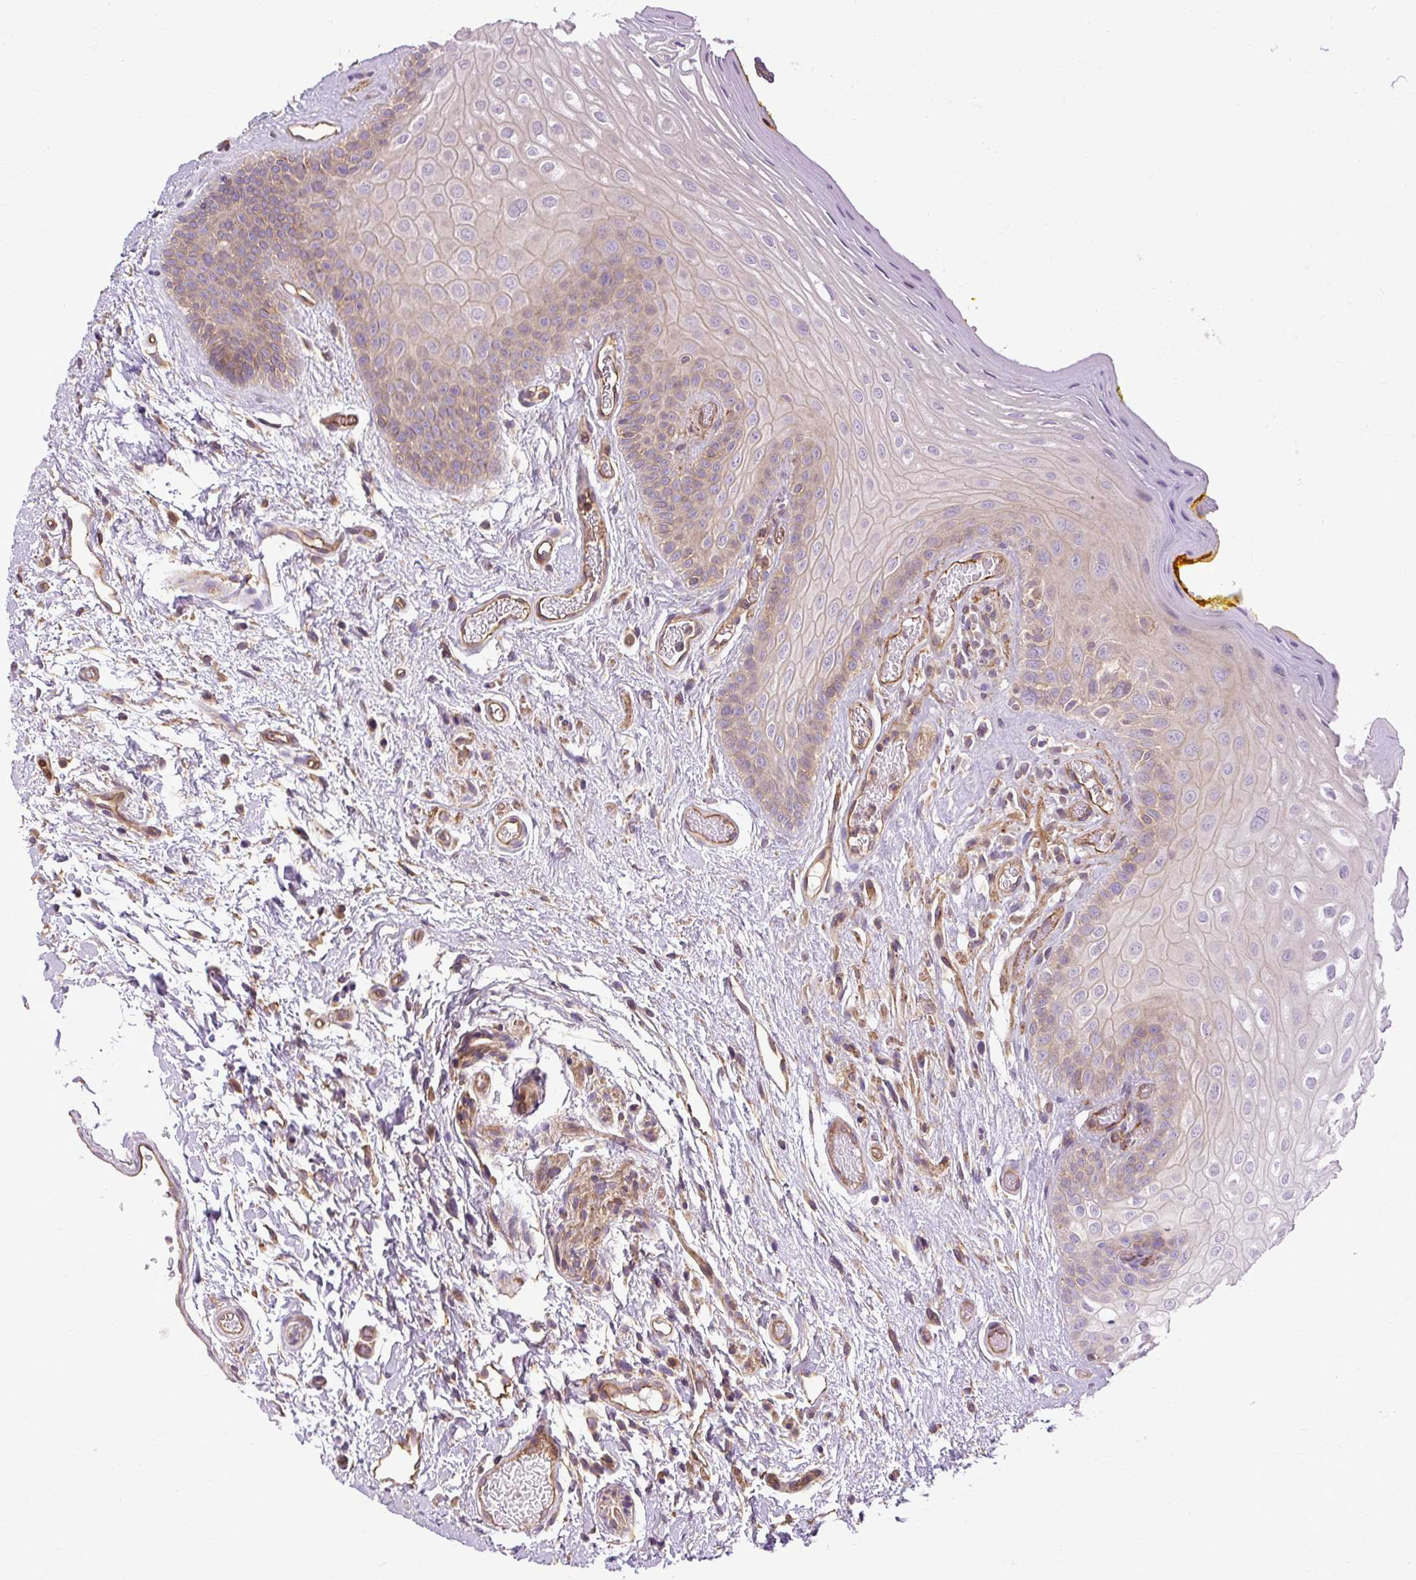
{"staining": {"intensity": "weak", "quantity": "<25%", "location": "cytoplasmic/membranous"}, "tissue": "oral mucosa", "cell_type": "Squamous epithelial cells", "image_type": "normal", "snomed": [{"axis": "morphology", "description": "Normal tissue, NOS"}, {"axis": "topography", "description": "Oral tissue"}, {"axis": "topography", "description": "Tounge, NOS"}], "caption": "Immunohistochemistry (IHC) of benign human oral mucosa reveals no expression in squamous epithelial cells.", "gene": "CCDC93", "patient": {"sex": "female", "age": 60}}